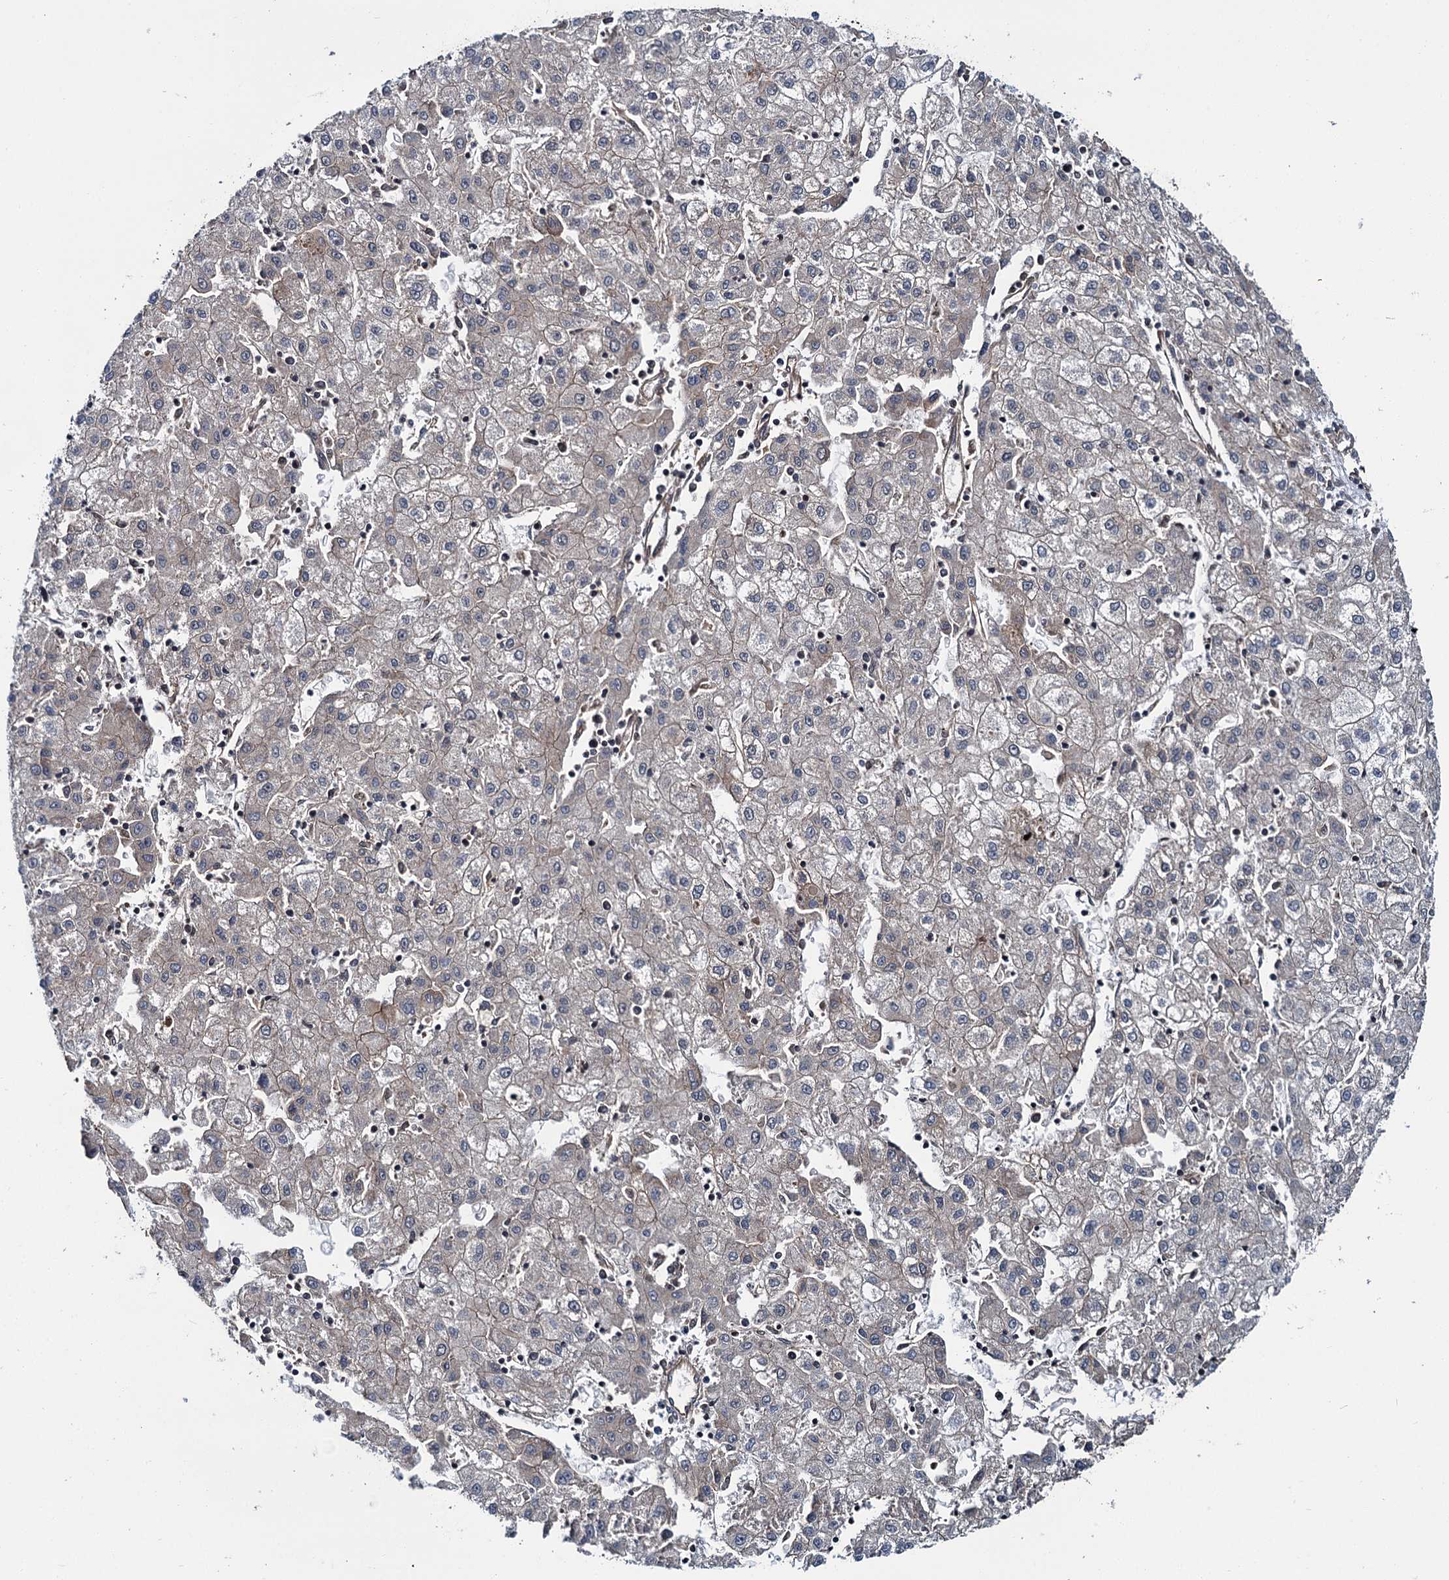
{"staining": {"intensity": "weak", "quantity": "25%-75%", "location": "cytoplasmic/membranous"}, "tissue": "liver cancer", "cell_type": "Tumor cells", "image_type": "cancer", "snomed": [{"axis": "morphology", "description": "Carcinoma, Hepatocellular, NOS"}, {"axis": "topography", "description": "Liver"}], "caption": "IHC of human liver cancer (hepatocellular carcinoma) displays low levels of weak cytoplasmic/membranous positivity in approximately 25%-75% of tumor cells. (Stains: DAB in brown, nuclei in blue, Microscopy: brightfield microscopy at high magnification).", "gene": "ZFYVE19", "patient": {"sex": "male", "age": 72}}